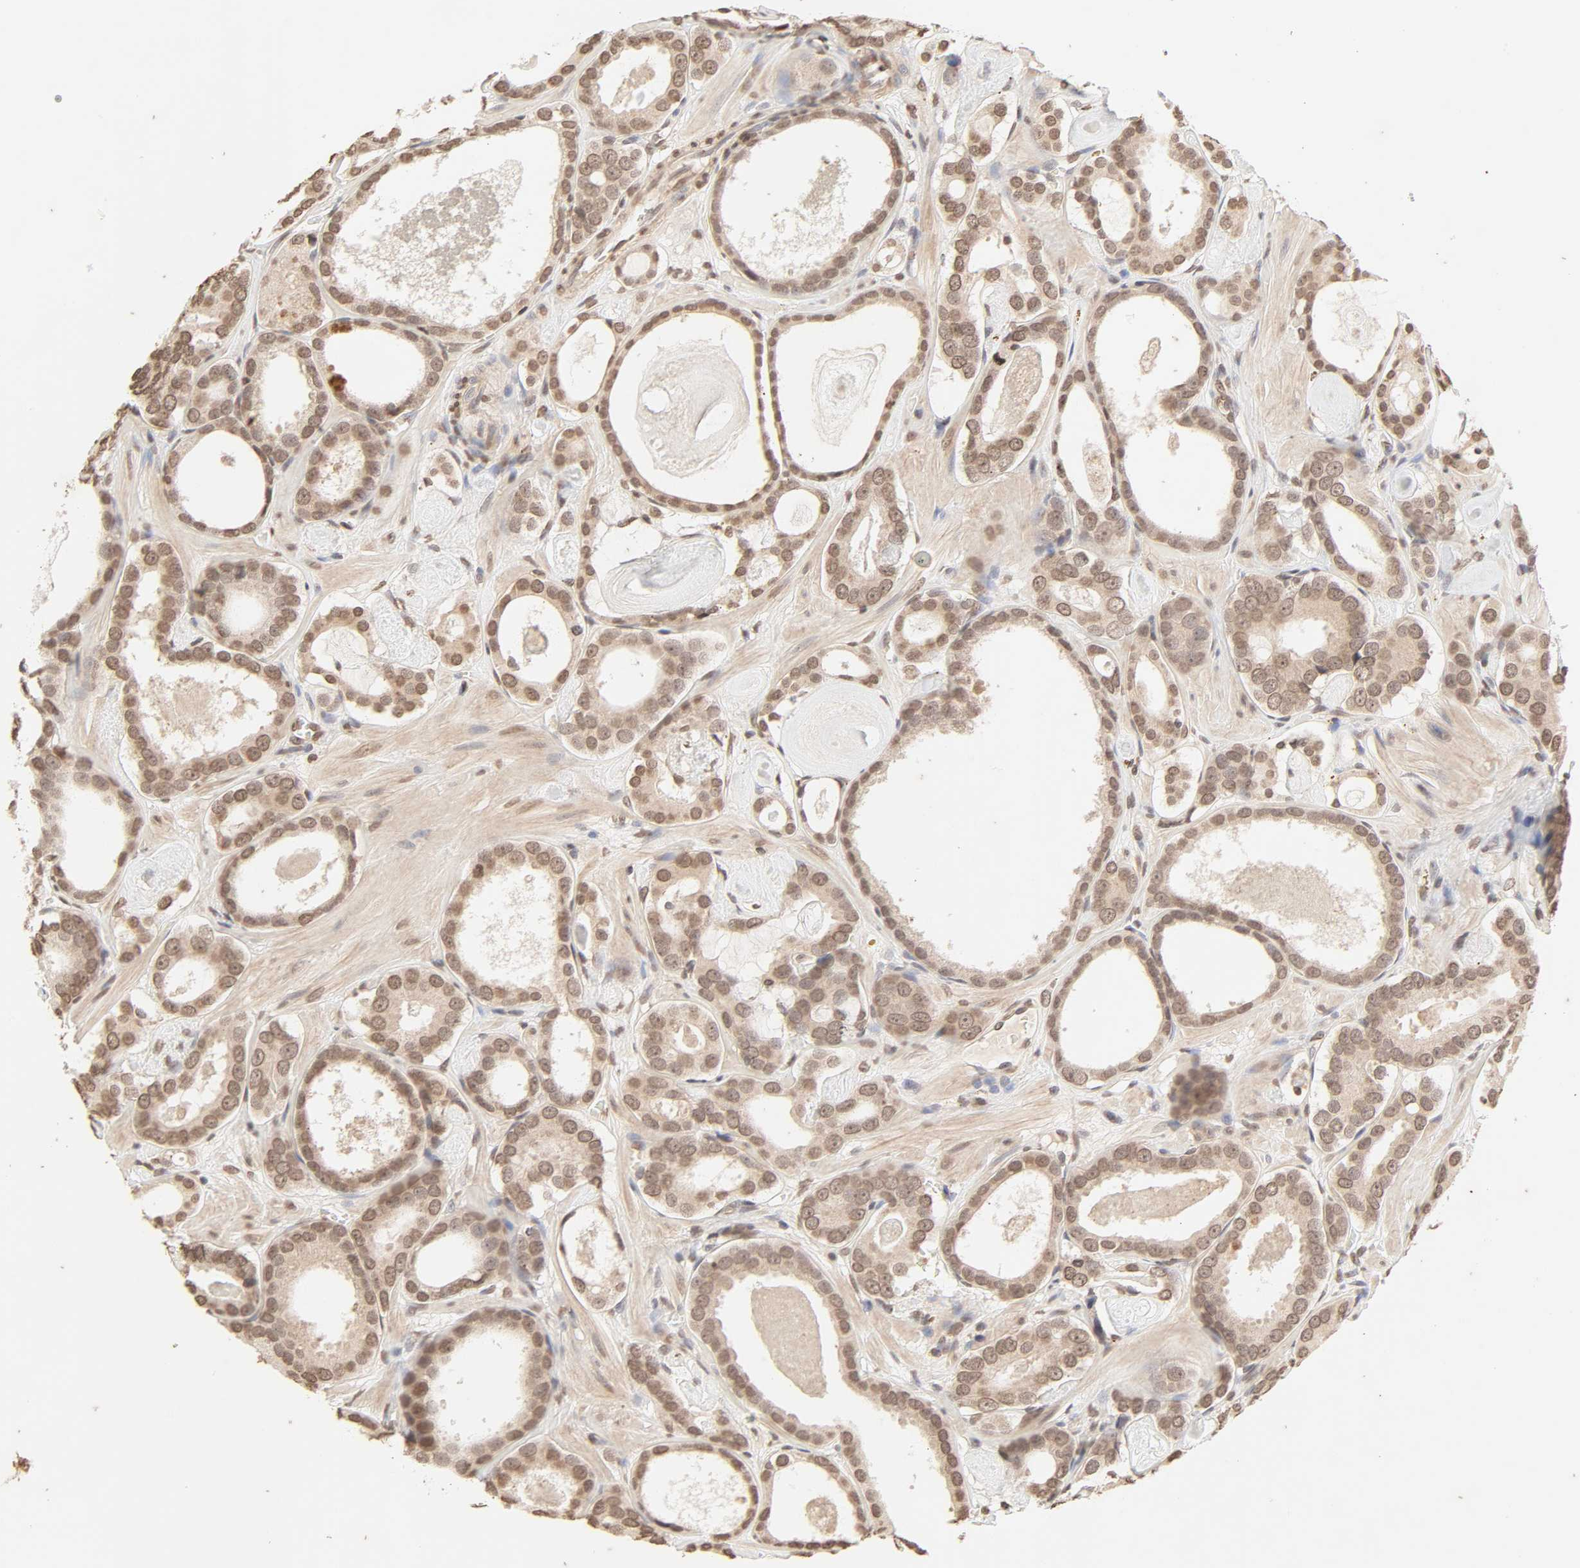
{"staining": {"intensity": "moderate", "quantity": ">75%", "location": "cytoplasmic/membranous,nuclear"}, "tissue": "prostate cancer", "cell_type": "Tumor cells", "image_type": "cancer", "snomed": [{"axis": "morphology", "description": "Adenocarcinoma, Low grade"}, {"axis": "topography", "description": "Prostate"}], "caption": "This image displays immunohistochemistry (IHC) staining of prostate cancer (adenocarcinoma (low-grade)), with medium moderate cytoplasmic/membranous and nuclear expression in approximately >75% of tumor cells.", "gene": "TBL1X", "patient": {"sex": "male", "age": 57}}